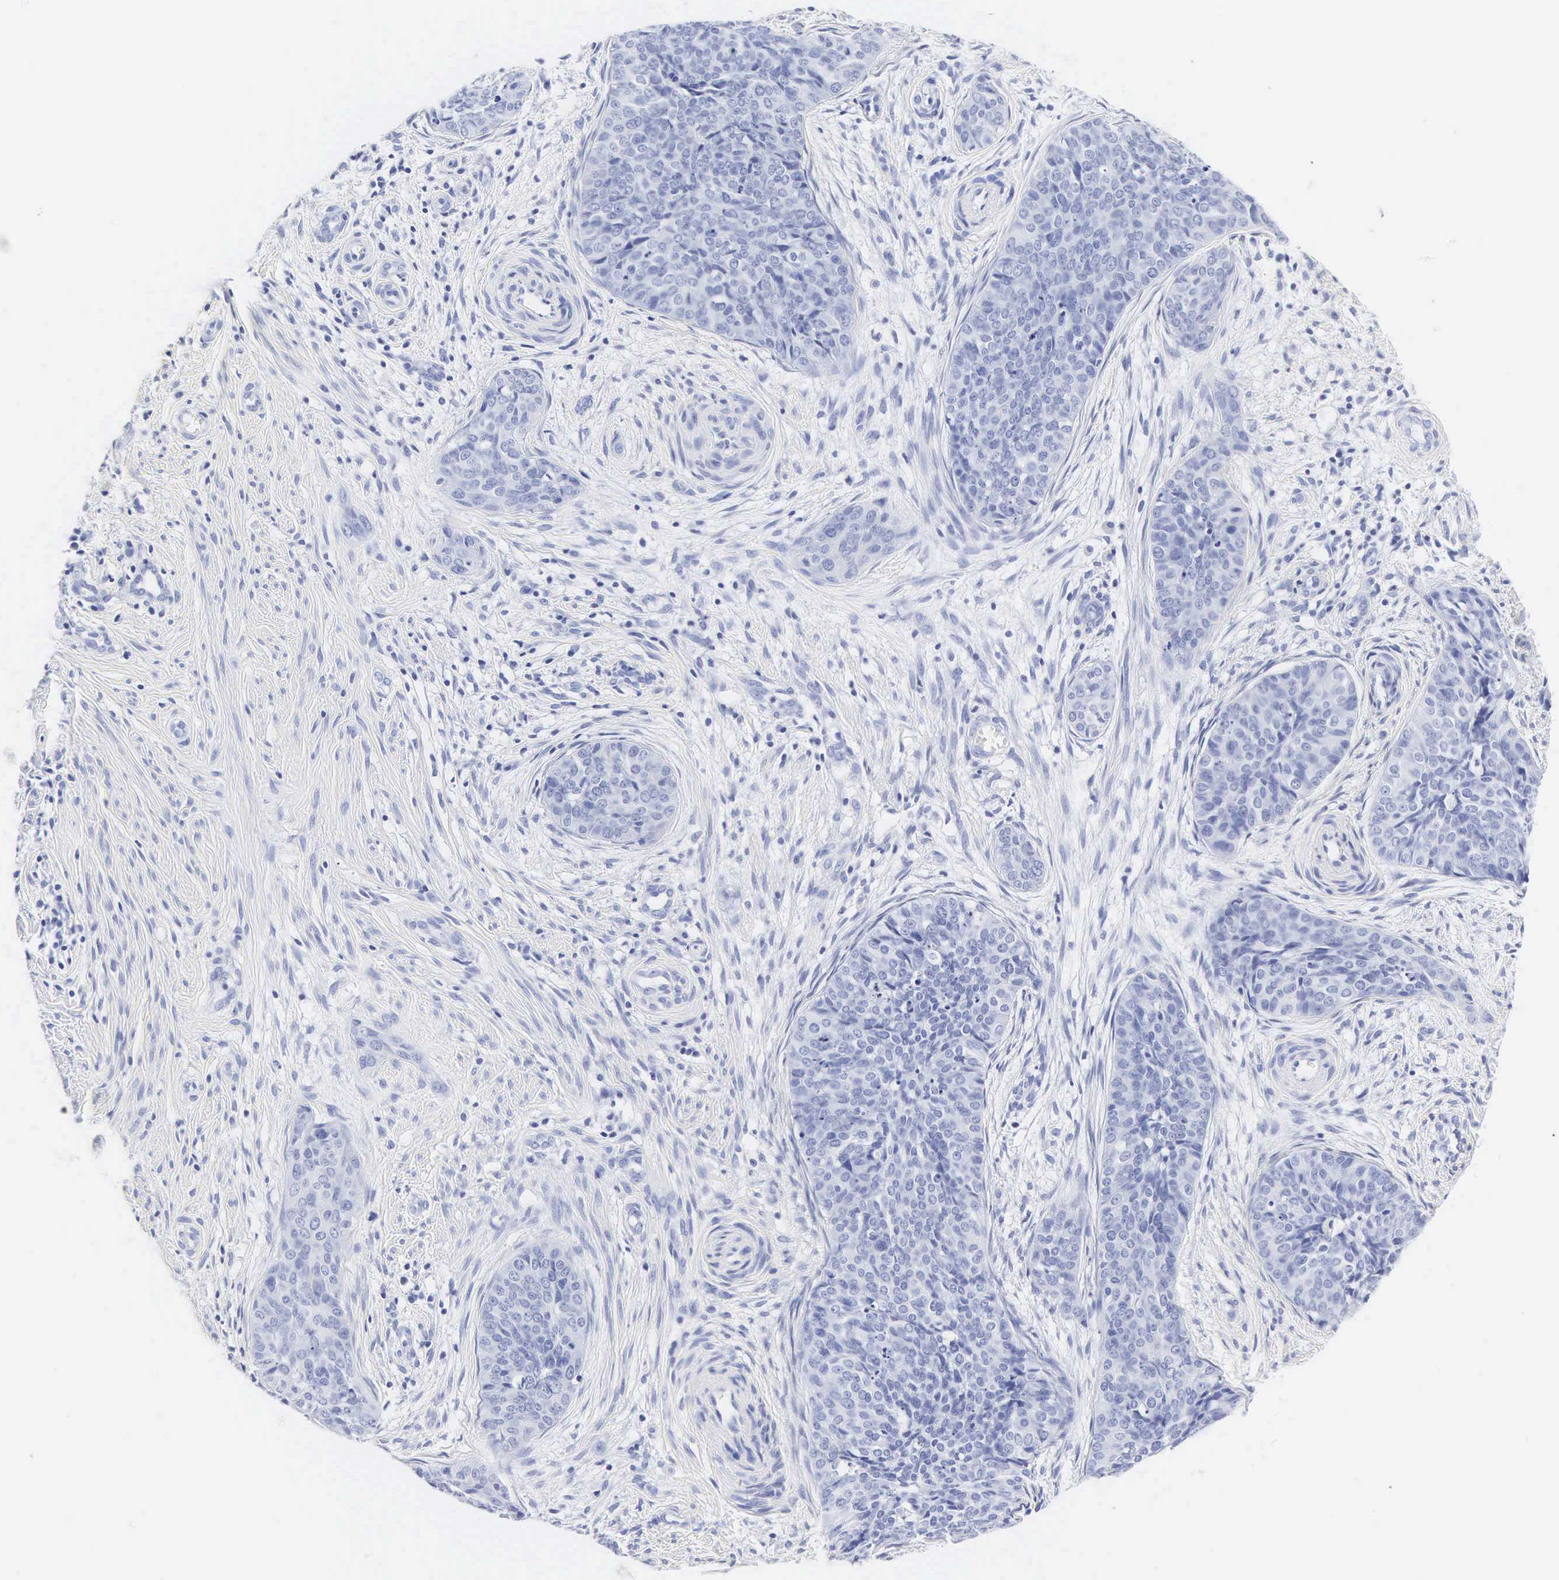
{"staining": {"intensity": "negative", "quantity": "none", "location": "none"}, "tissue": "cervical cancer", "cell_type": "Tumor cells", "image_type": "cancer", "snomed": [{"axis": "morphology", "description": "Squamous cell carcinoma, NOS"}, {"axis": "topography", "description": "Cervix"}], "caption": "Micrograph shows no protein staining in tumor cells of cervical cancer tissue.", "gene": "INS", "patient": {"sex": "female", "age": 34}}